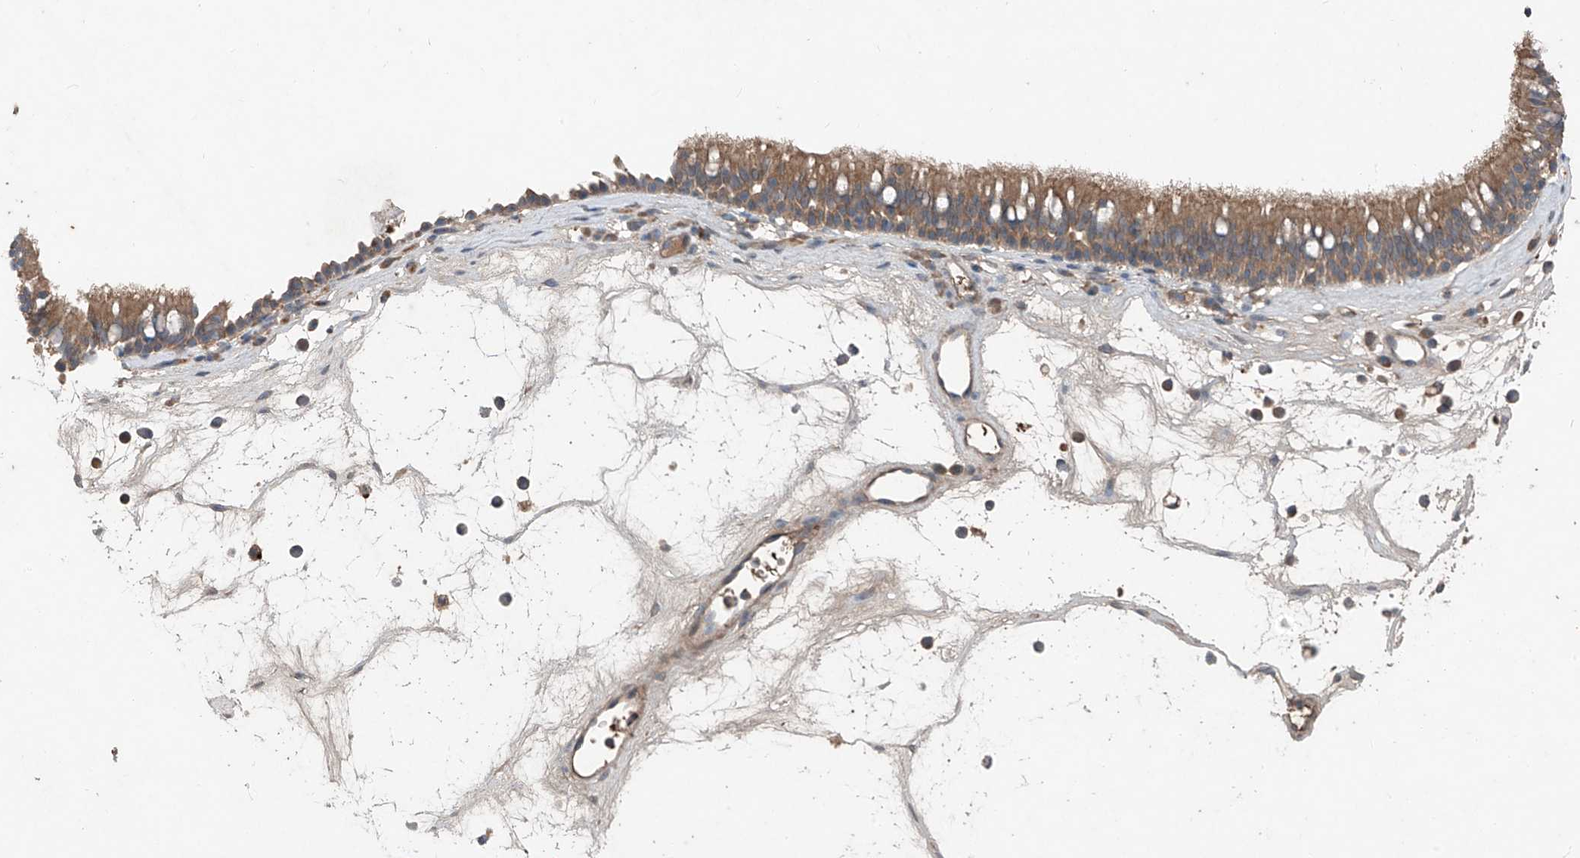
{"staining": {"intensity": "moderate", "quantity": ">75%", "location": "cytoplasmic/membranous"}, "tissue": "nasopharynx", "cell_type": "Respiratory epithelial cells", "image_type": "normal", "snomed": [{"axis": "morphology", "description": "Normal tissue, NOS"}, {"axis": "morphology", "description": "Inflammation, NOS"}, {"axis": "morphology", "description": "Malignant melanoma, Metastatic site"}, {"axis": "topography", "description": "Nasopharynx"}], "caption": "A micrograph of nasopharynx stained for a protein reveals moderate cytoplasmic/membranous brown staining in respiratory epithelial cells. (Brightfield microscopy of DAB IHC at high magnification).", "gene": "FOXRED2", "patient": {"sex": "male", "age": 70}}